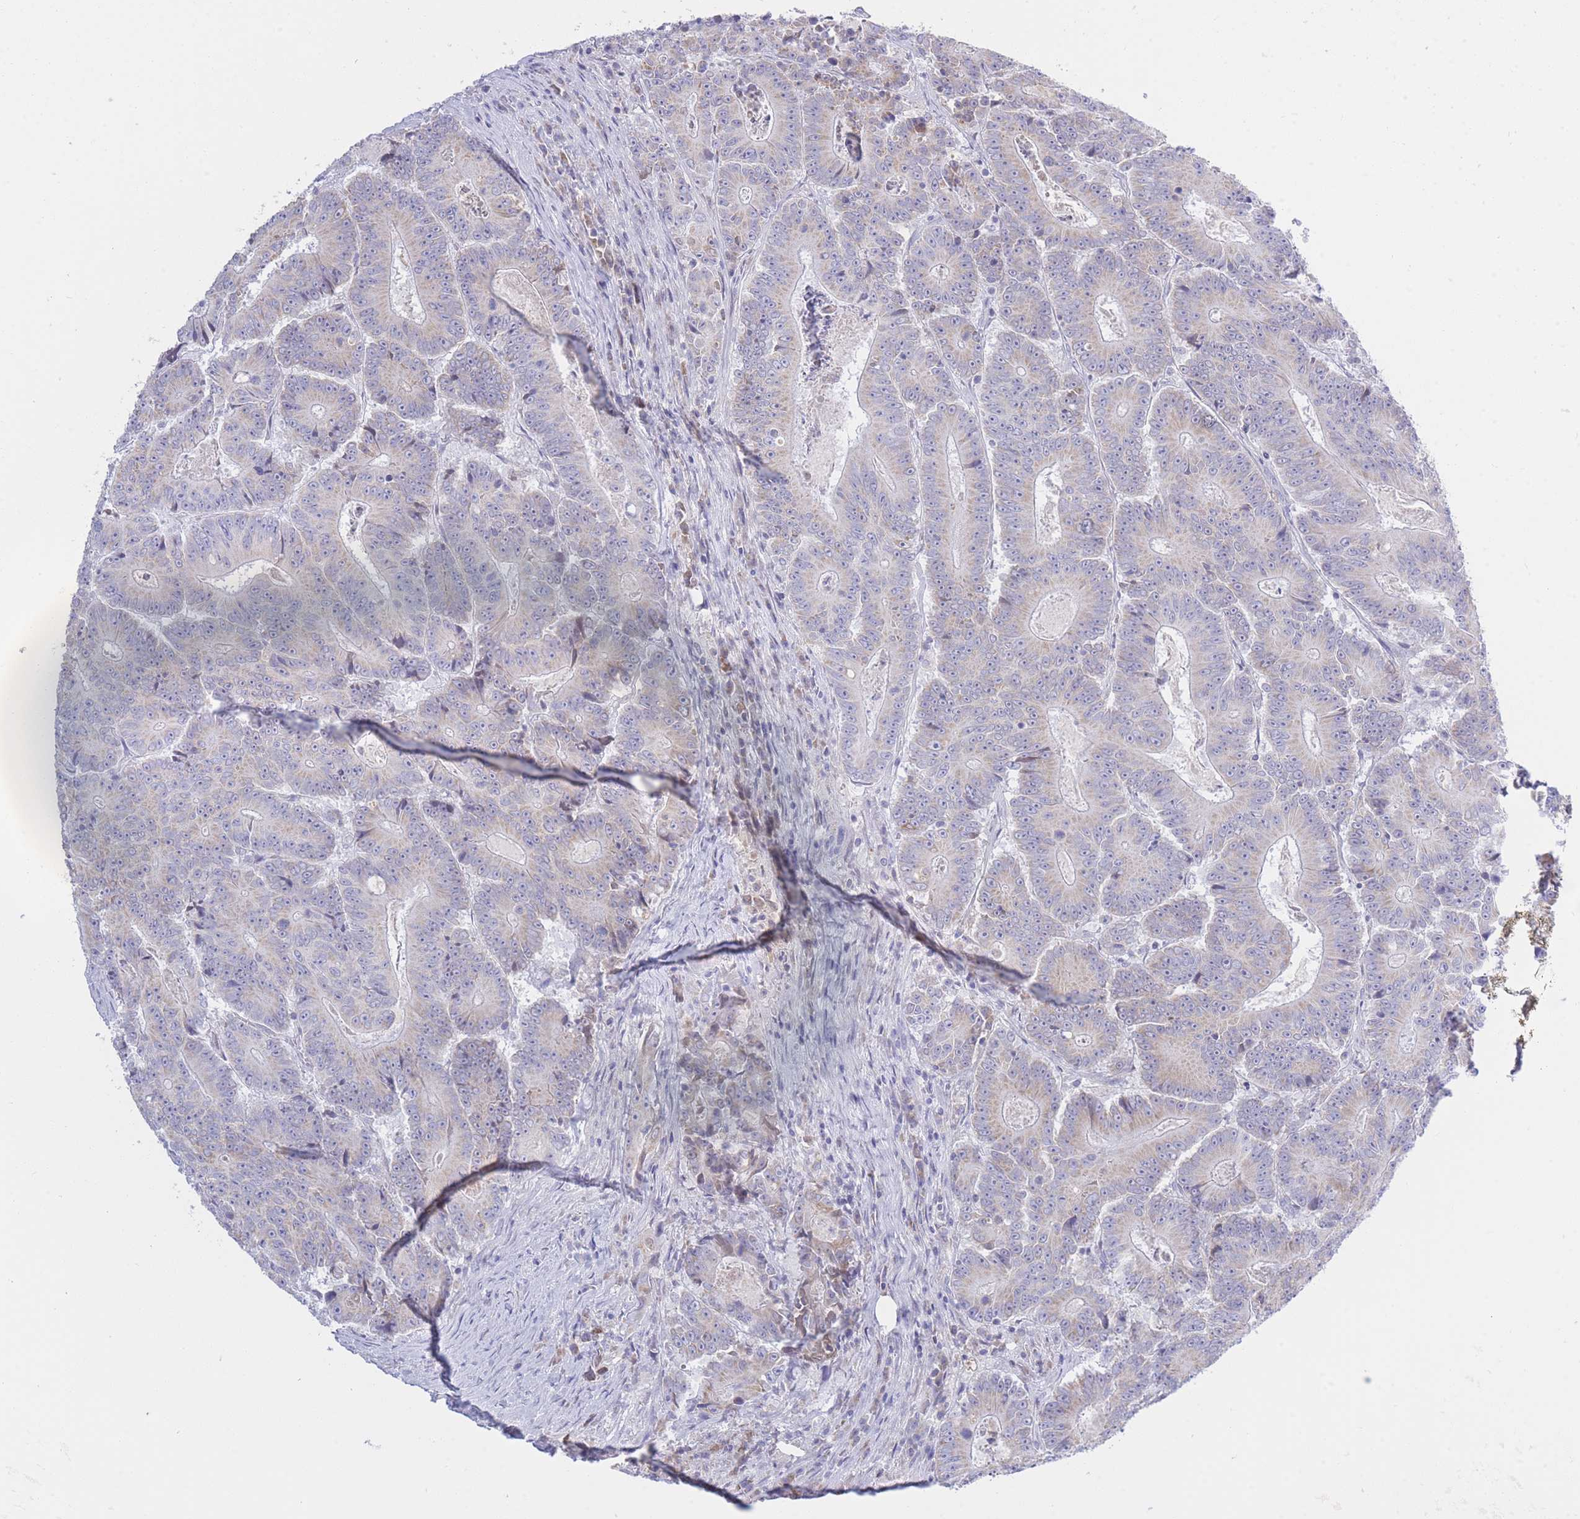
{"staining": {"intensity": "negative", "quantity": "none", "location": "none"}, "tissue": "colorectal cancer", "cell_type": "Tumor cells", "image_type": "cancer", "snomed": [{"axis": "morphology", "description": "Adenocarcinoma, NOS"}, {"axis": "topography", "description": "Colon"}], "caption": "Immunohistochemical staining of adenocarcinoma (colorectal) reveals no significant expression in tumor cells.", "gene": "NANP", "patient": {"sex": "male", "age": 83}}